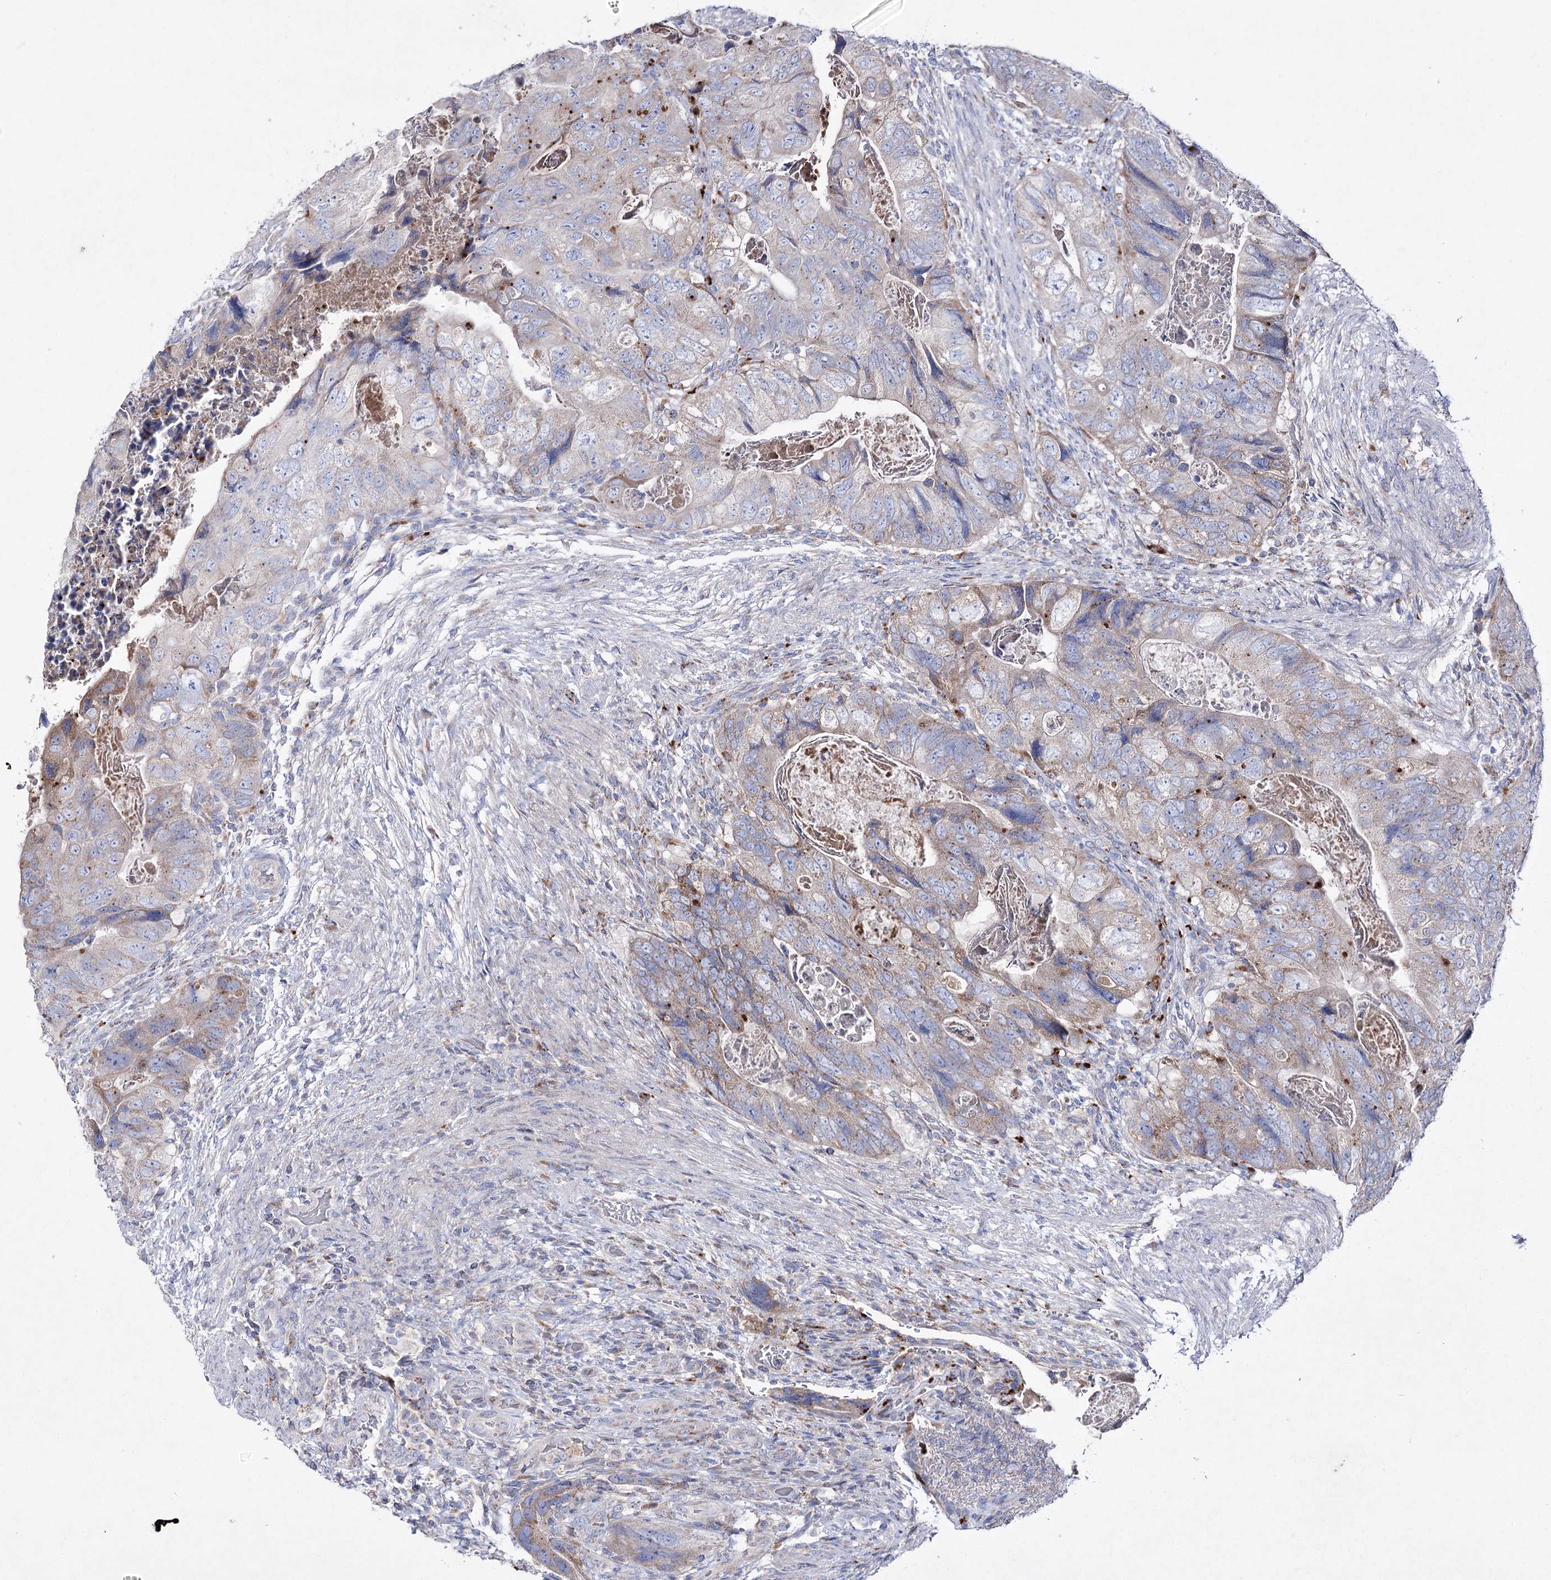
{"staining": {"intensity": "weak", "quantity": "<25%", "location": "cytoplasmic/membranous"}, "tissue": "colorectal cancer", "cell_type": "Tumor cells", "image_type": "cancer", "snomed": [{"axis": "morphology", "description": "Adenocarcinoma, NOS"}, {"axis": "topography", "description": "Rectum"}], "caption": "Micrograph shows no significant protein expression in tumor cells of colorectal cancer (adenocarcinoma).", "gene": "NAGLU", "patient": {"sex": "male", "age": 63}}